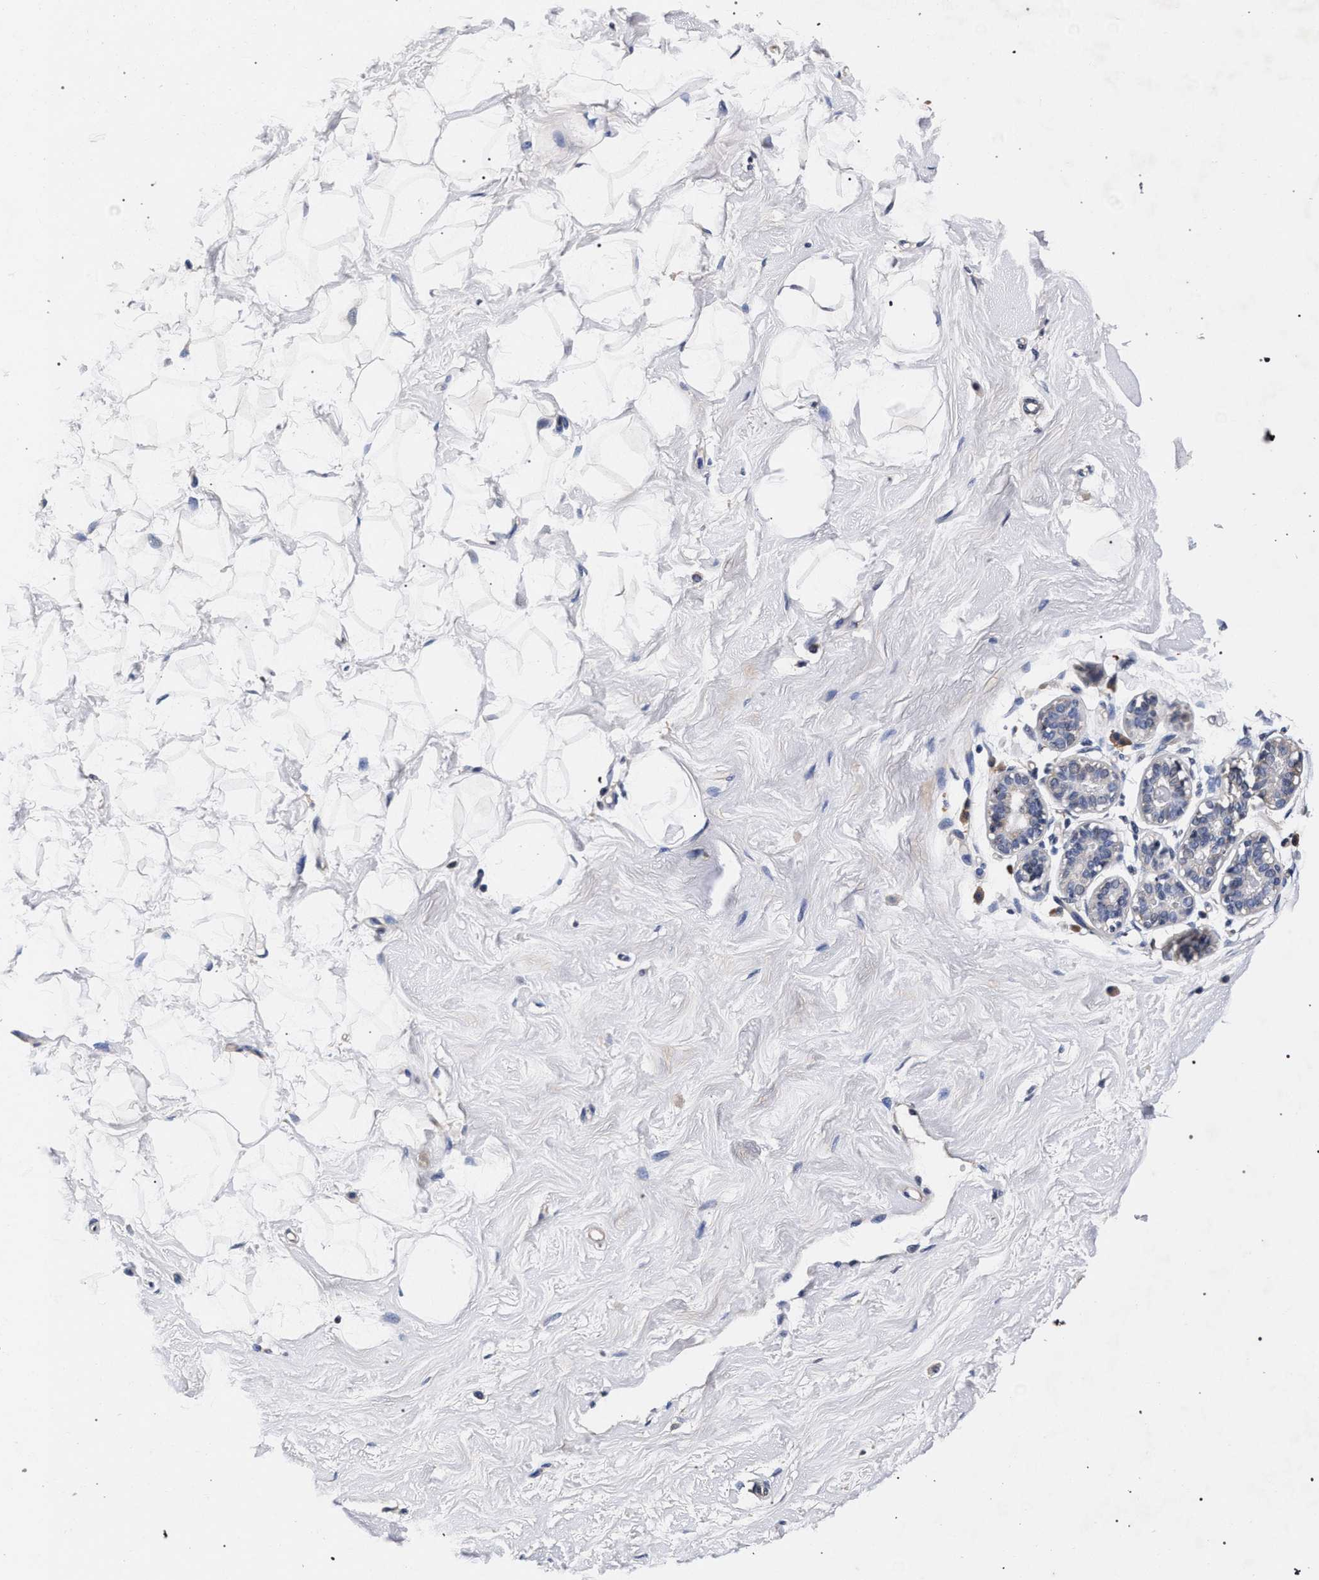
{"staining": {"intensity": "negative", "quantity": "none", "location": "none"}, "tissue": "breast", "cell_type": "Adipocytes", "image_type": "normal", "snomed": [{"axis": "morphology", "description": "Normal tissue, NOS"}, {"axis": "topography", "description": "Breast"}], "caption": "Immunohistochemistry of benign breast shows no positivity in adipocytes.", "gene": "CFAP95", "patient": {"sex": "female", "age": 23}}